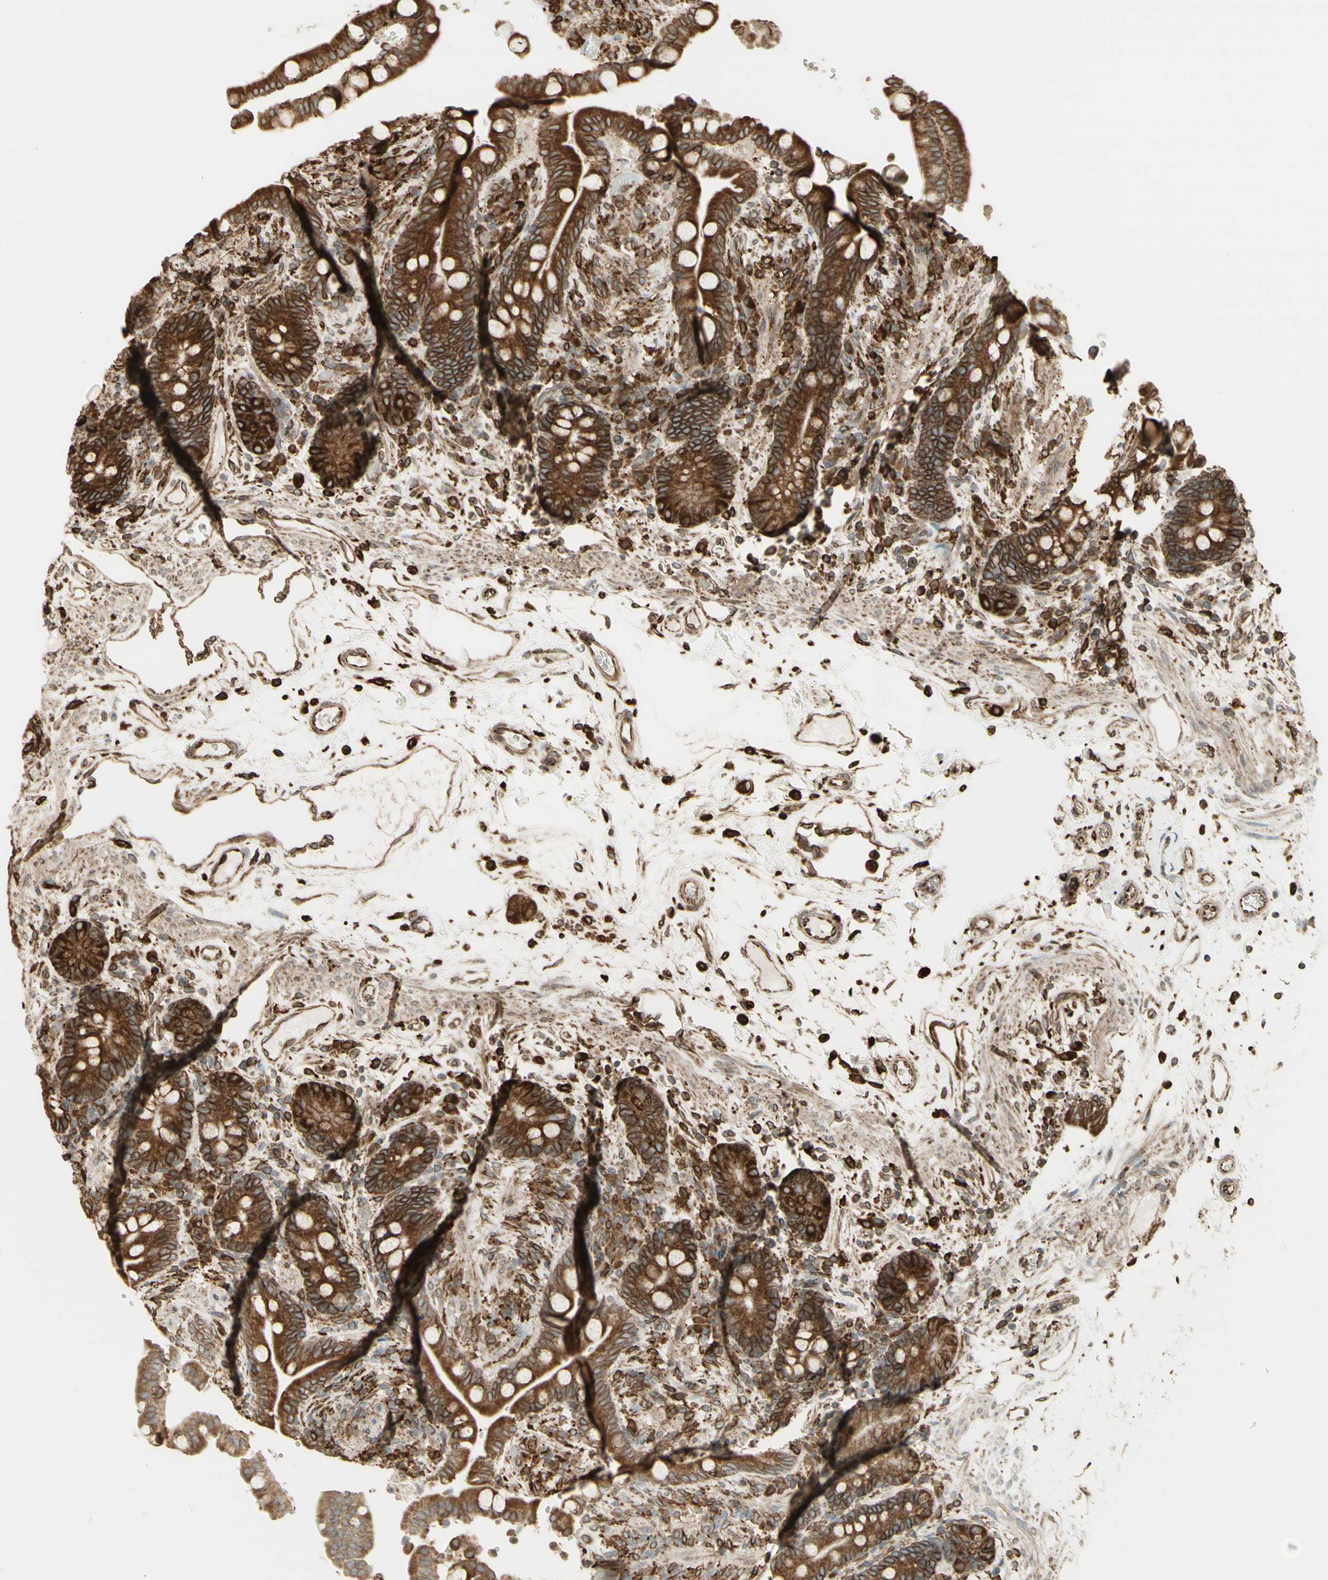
{"staining": {"intensity": "moderate", "quantity": ">75%", "location": "cytoplasmic/membranous"}, "tissue": "colon", "cell_type": "Endothelial cells", "image_type": "normal", "snomed": [{"axis": "morphology", "description": "Normal tissue, NOS"}, {"axis": "topography", "description": "Colon"}], "caption": "A high-resolution photomicrograph shows immunohistochemistry staining of unremarkable colon, which reveals moderate cytoplasmic/membranous expression in about >75% of endothelial cells. (DAB IHC with brightfield microscopy, high magnification).", "gene": "CANX", "patient": {"sex": "male", "age": 73}}